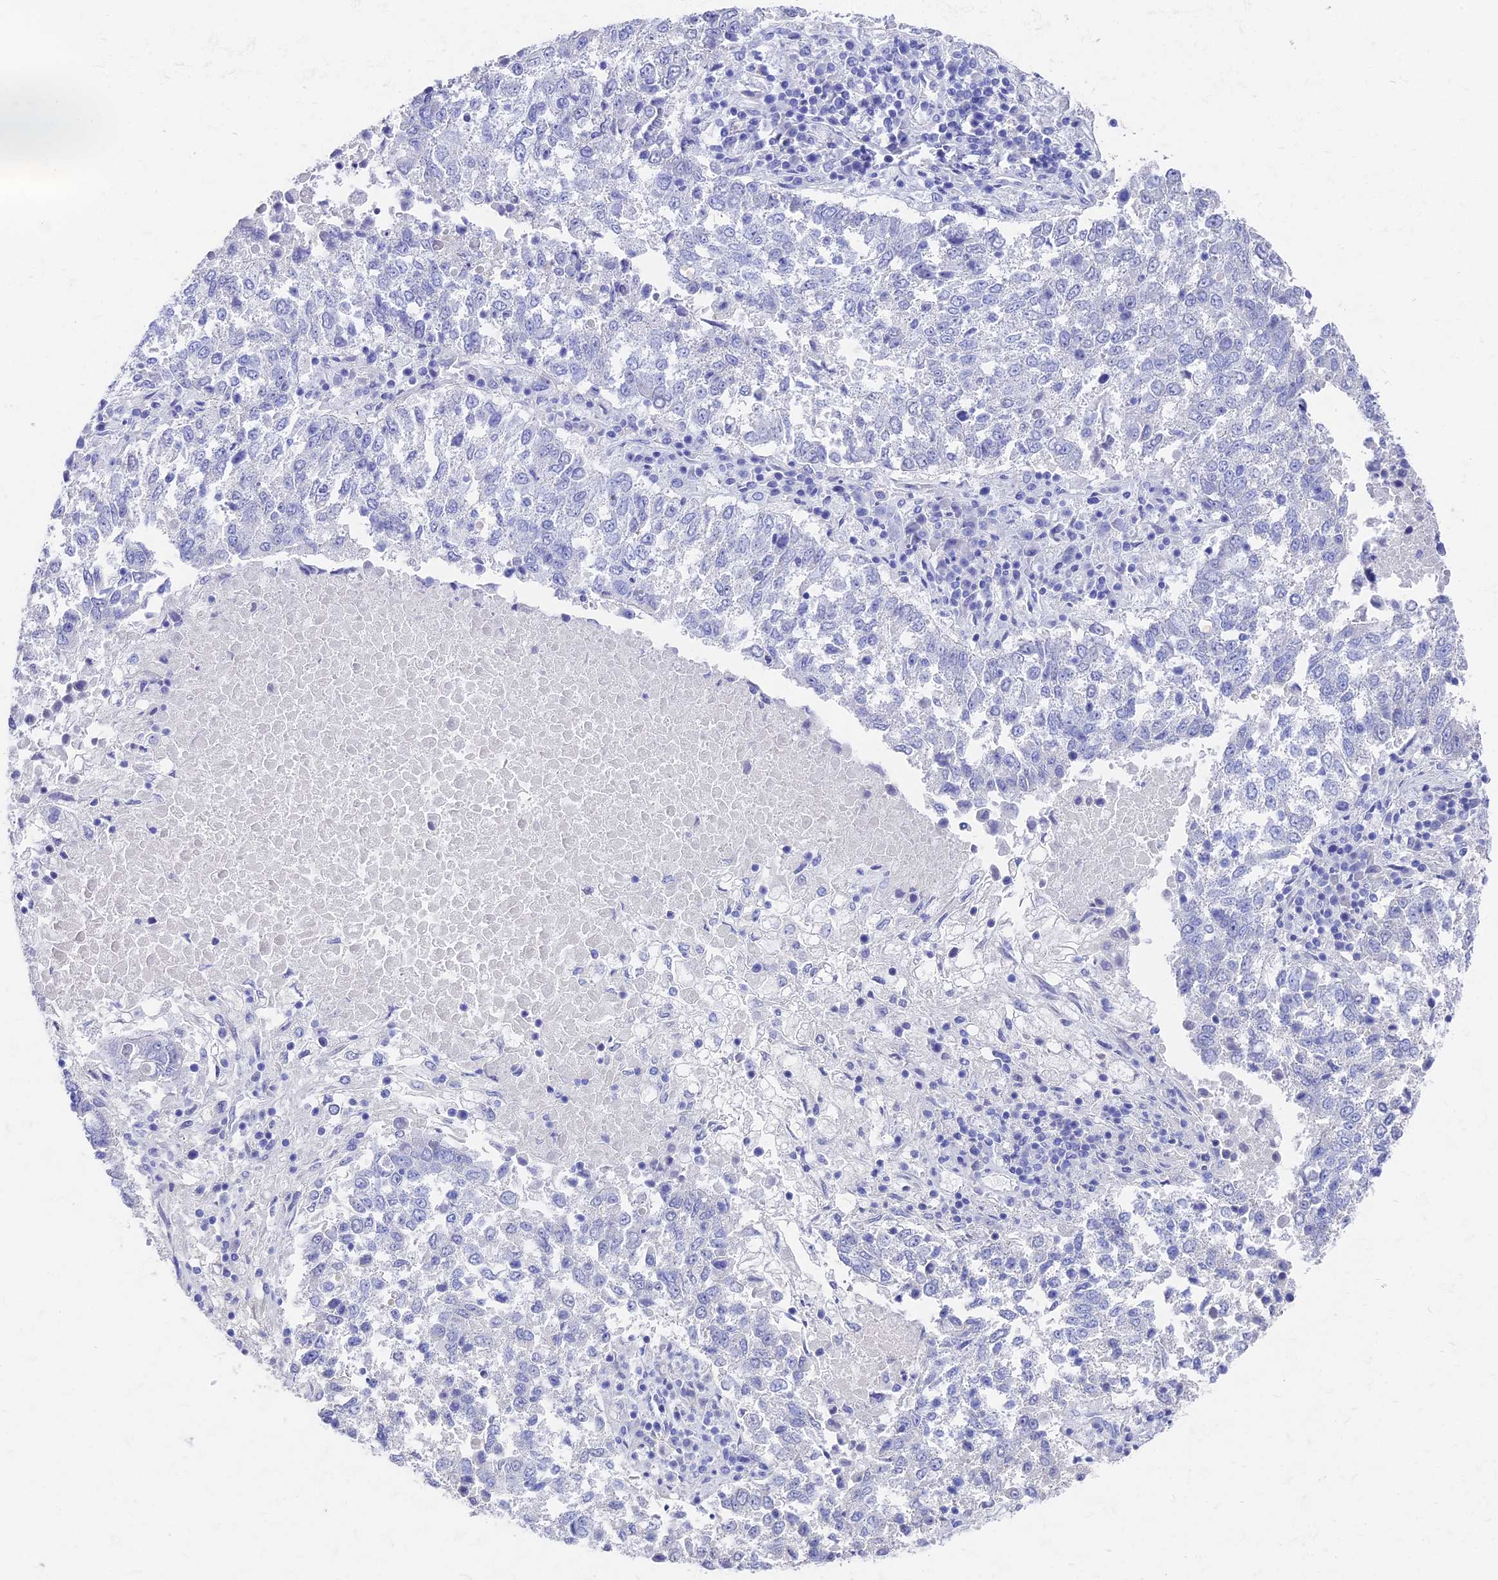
{"staining": {"intensity": "negative", "quantity": "none", "location": "none"}, "tissue": "lung cancer", "cell_type": "Tumor cells", "image_type": "cancer", "snomed": [{"axis": "morphology", "description": "Squamous cell carcinoma, NOS"}, {"axis": "topography", "description": "Lung"}], "caption": "This image is of squamous cell carcinoma (lung) stained with immunohistochemistry to label a protein in brown with the nuclei are counter-stained blue. There is no positivity in tumor cells.", "gene": "VPS33B", "patient": {"sex": "male", "age": 73}}